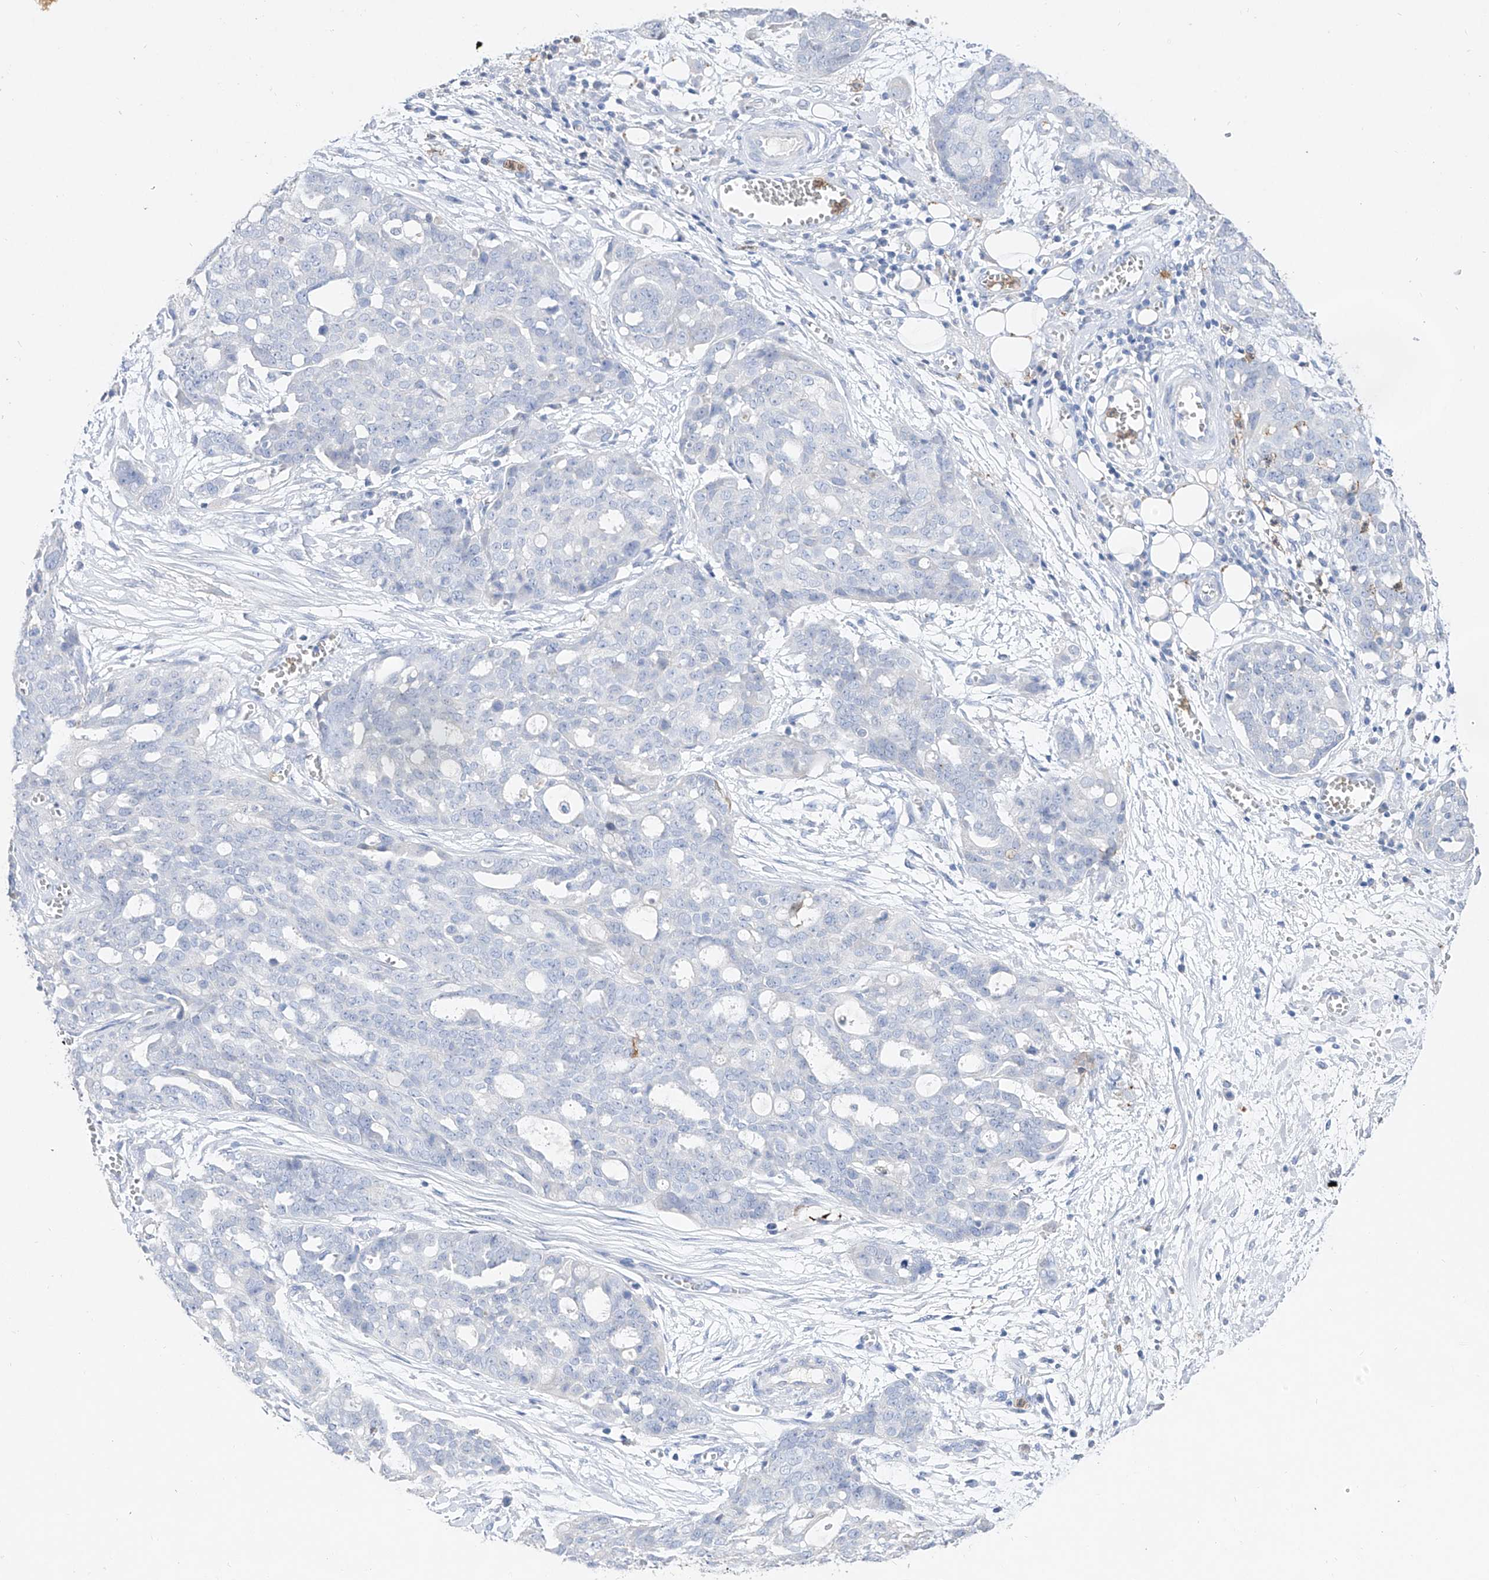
{"staining": {"intensity": "negative", "quantity": "none", "location": "none"}, "tissue": "ovarian cancer", "cell_type": "Tumor cells", "image_type": "cancer", "snomed": [{"axis": "morphology", "description": "Cystadenocarcinoma, serous, NOS"}, {"axis": "topography", "description": "Soft tissue"}, {"axis": "topography", "description": "Ovary"}], "caption": "Serous cystadenocarcinoma (ovarian) stained for a protein using immunohistochemistry shows no positivity tumor cells.", "gene": "TM7SF2", "patient": {"sex": "female", "age": 57}}